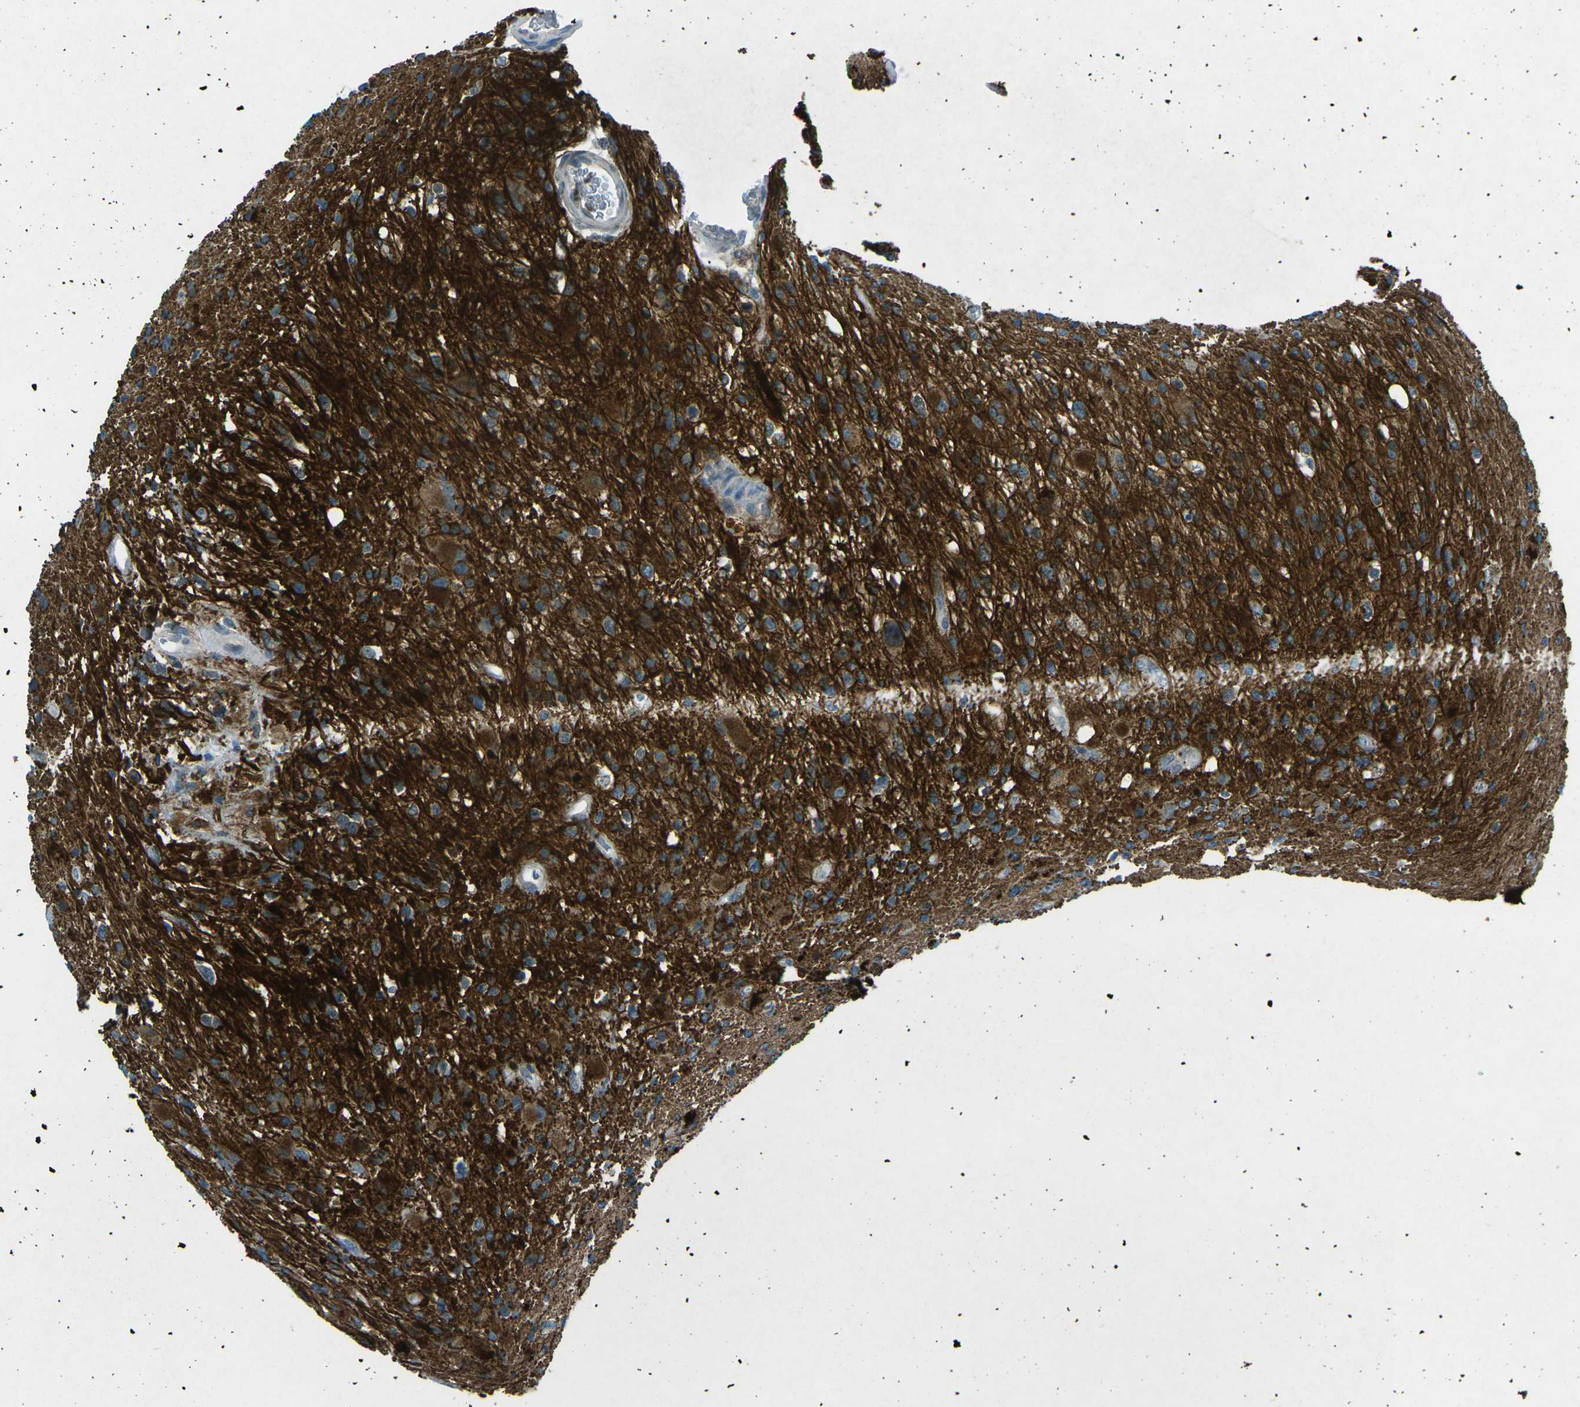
{"staining": {"intensity": "strong", "quantity": ">75%", "location": "cytoplasmic/membranous"}, "tissue": "glioma", "cell_type": "Tumor cells", "image_type": "cancer", "snomed": [{"axis": "morphology", "description": "Glioma, malignant, High grade"}, {"axis": "topography", "description": "Brain"}], "caption": "Immunohistochemical staining of human malignant glioma (high-grade) exhibits high levels of strong cytoplasmic/membranous protein staining in approximately >75% of tumor cells.", "gene": "PRKCA", "patient": {"sex": "male", "age": 33}}